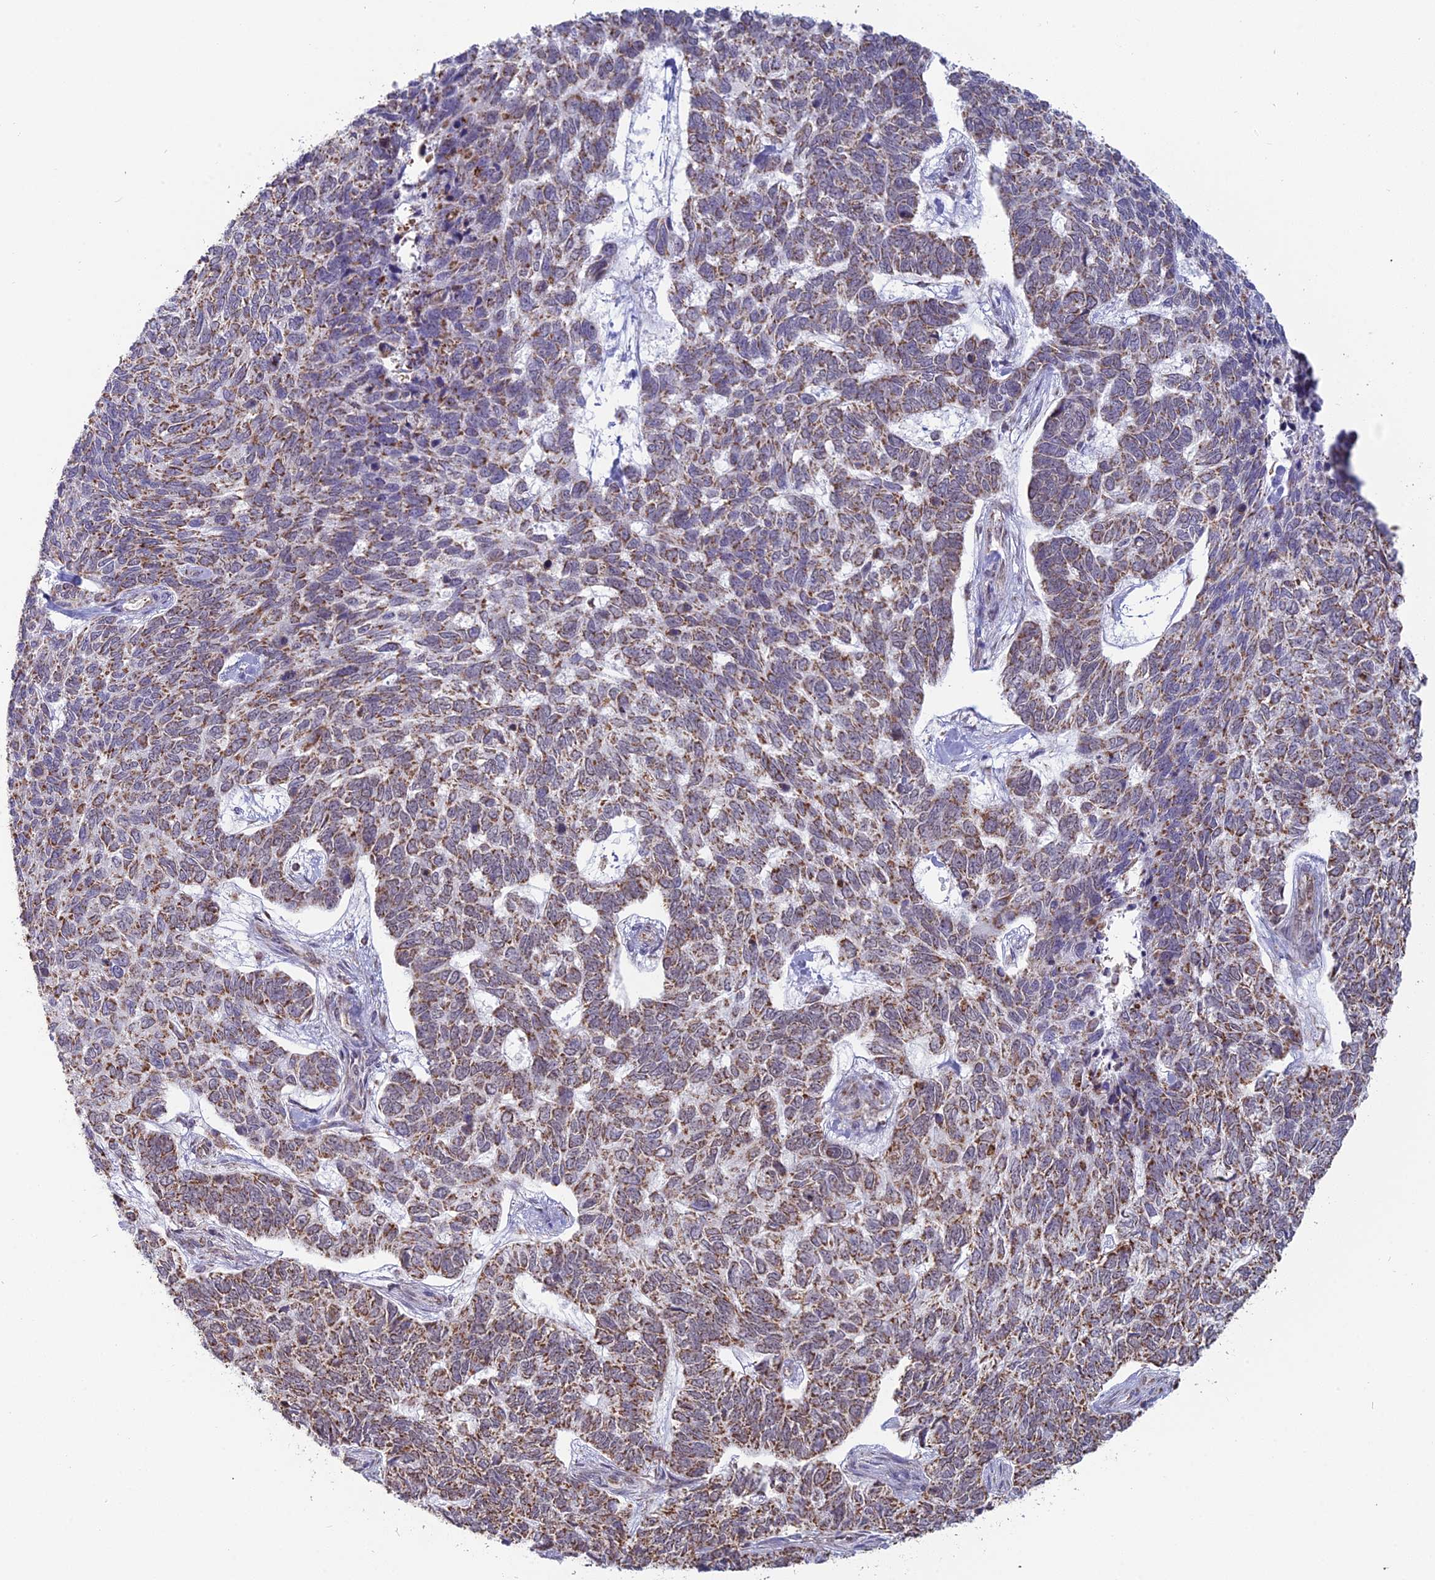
{"staining": {"intensity": "moderate", "quantity": ">75%", "location": "cytoplasmic/membranous"}, "tissue": "skin cancer", "cell_type": "Tumor cells", "image_type": "cancer", "snomed": [{"axis": "morphology", "description": "Basal cell carcinoma"}, {"axis": "topography", "description": "Skin"}], "caption": "Skin cancer stained with a protein marker exhibits moderate staining in tumor cells.", "gene": "ARHGAP40", "patient": {"sex": "female", "age": 65}}